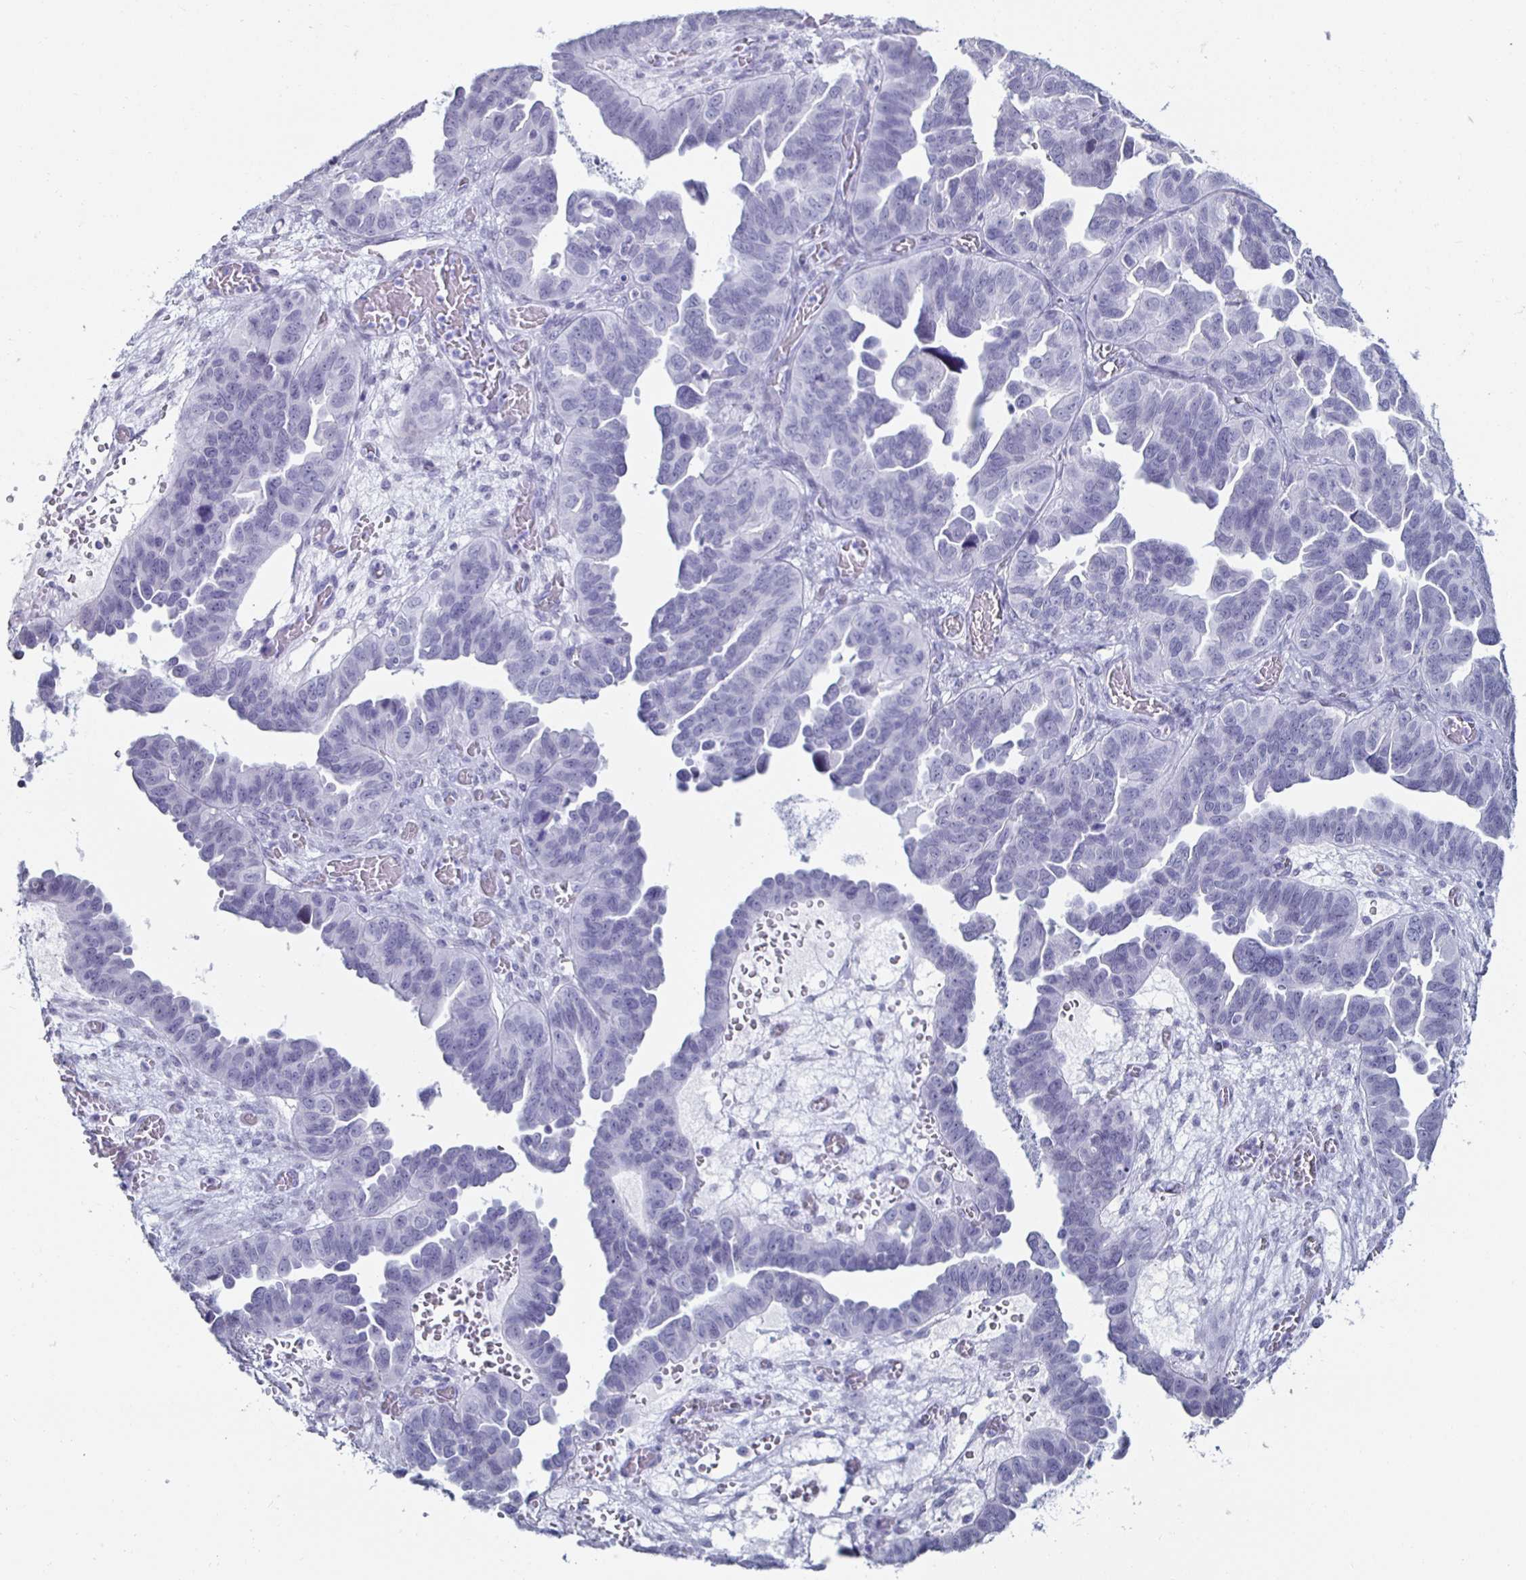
{"staining": {"intensity": "negative", "quantity": "none", "location": "none"}, "tissue": "ovarian cancer", "cell_type": "Tumor cells", "image_type": "cancer", "snomed": [{"axis": "morphology", "description": "Cystadenocarcinoma, serous, NOS"}, {"axis": "topography", "description": "Ovary"}], "caption": "The immunohistochemistry image has no significant expression in tumor cells of serous cystadenocarcinoma (ovarian) tissue.", "gene": "KRT4", "patient": {"sex": "female", "age": 64}}